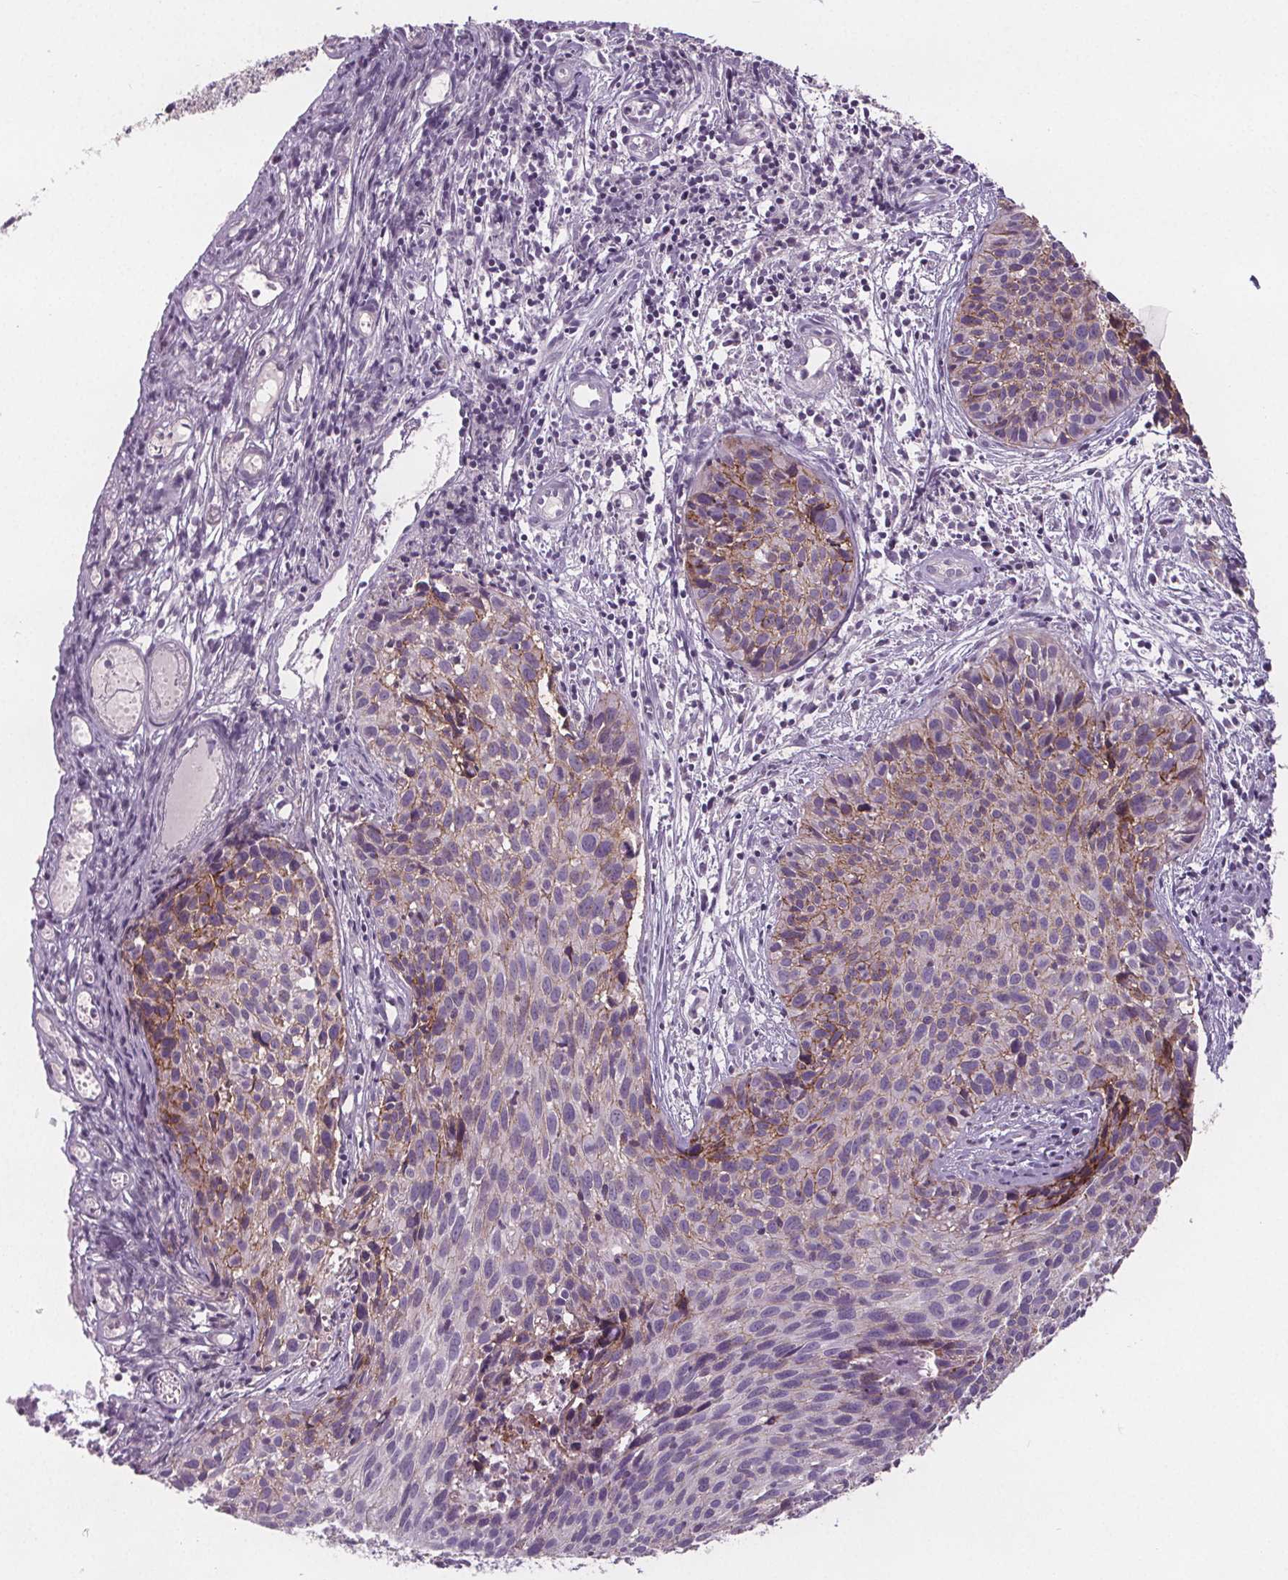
{"staining": {"intensity": "weak", "quantity": "<25%", "location": "cytoplasmic/membranous"}, "tissue": "cervical cancer", "cell_type": "Tumor cells", "image_type": "cancer", "snomed": [{"axis": "morphology", "description": "Squamous cell carcinoma, NOS"}, {"axis": "topography", "description": "Cervix"}], "caption": "Micrograph shows no protein expression in tumor cells of squamous cell carcinoma (cervical) tissue. (Brightfield microscopy of DAB immunohistochemistry at high magnification).", "gene": "ATP1A1", "patient": {"sex": "female", "age": 30}}